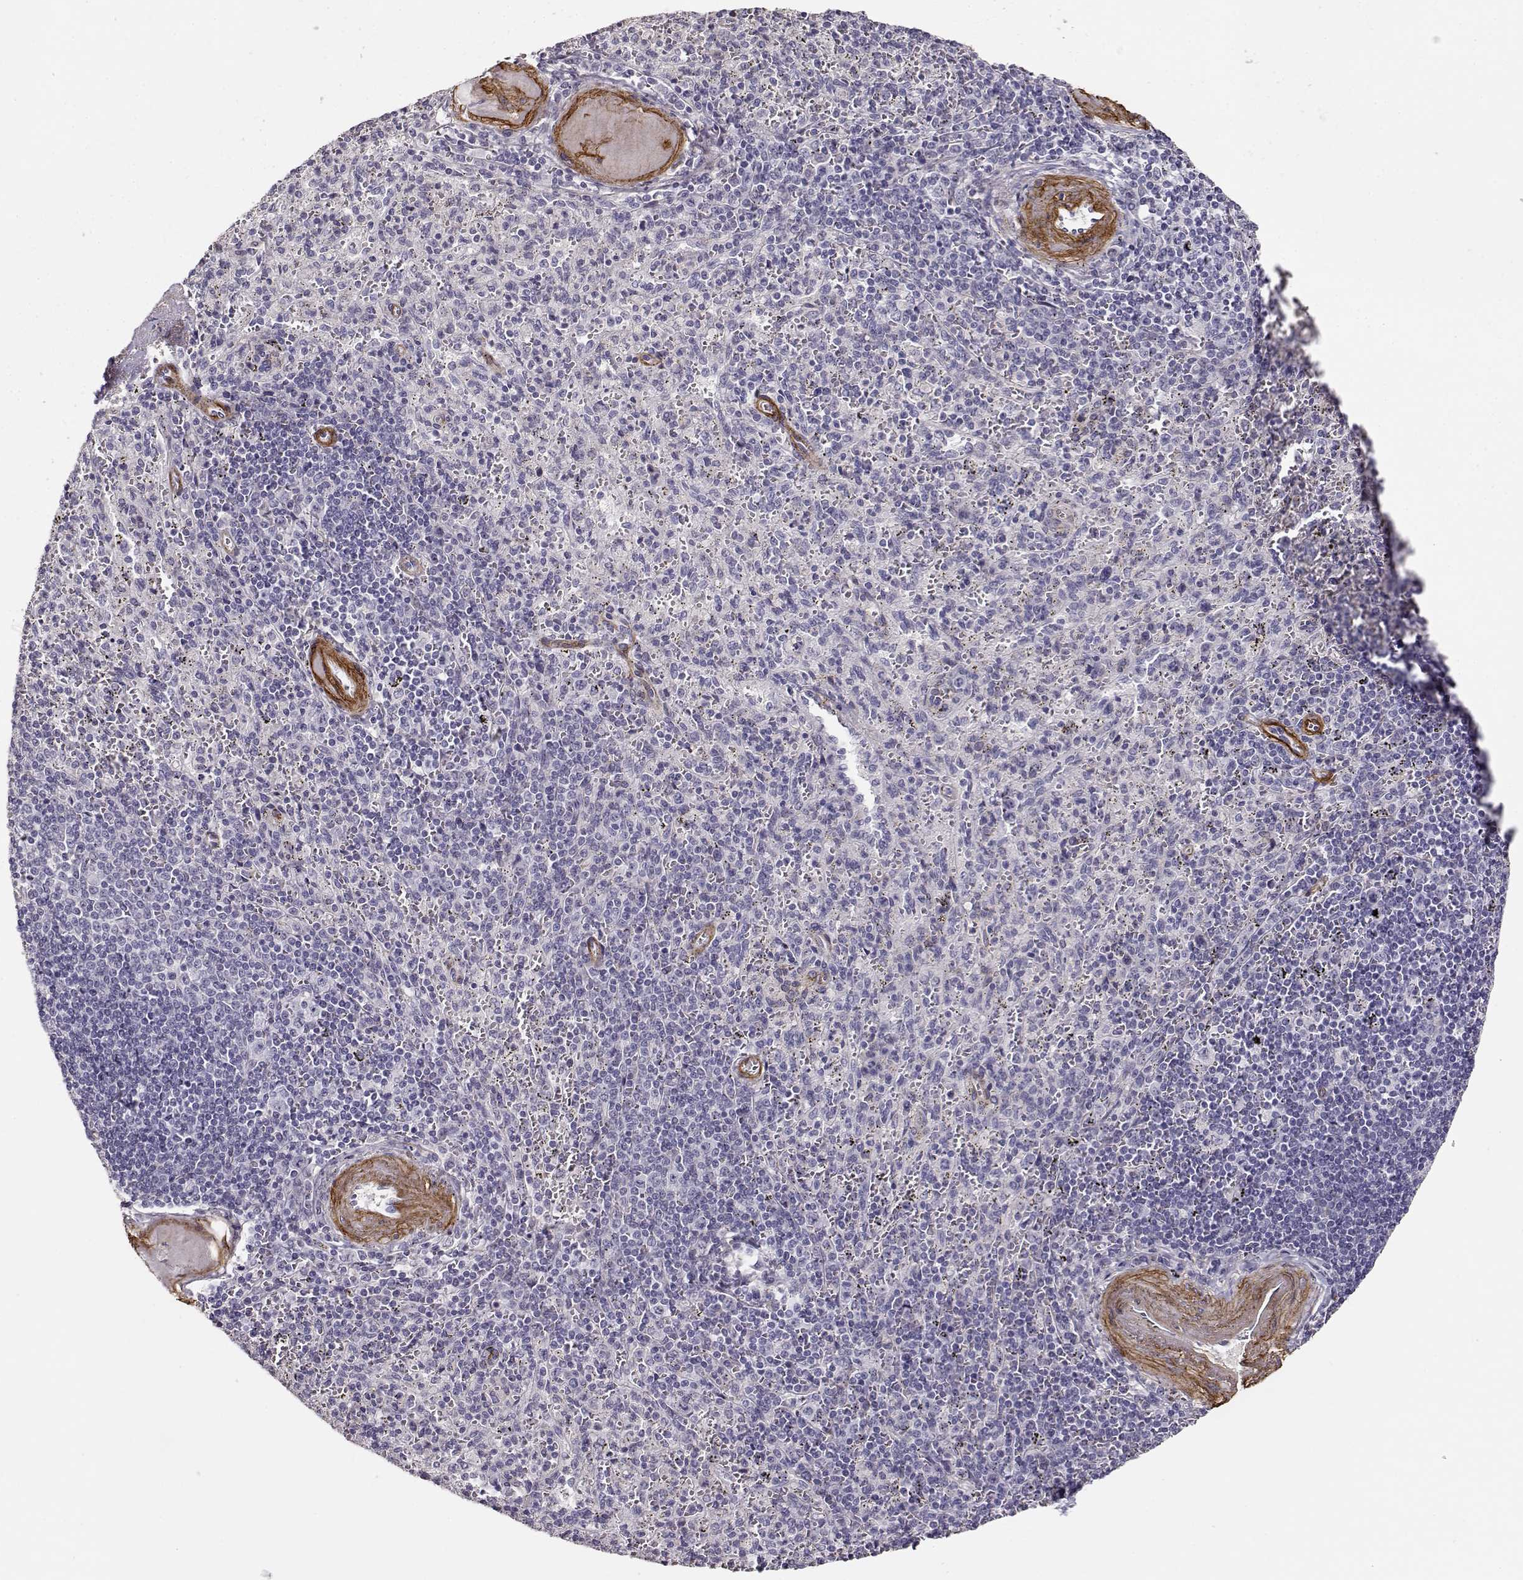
{"staining": {"intensity": "negative", "quantity": "none", "location": "none"}, "tissue": "spleen", "cell_type": "Cells in red pulp", "image_type": "normal", "snomed": [{"axis": "morphology", "description": "Normal tissue, NOS"}, {"axis": "topography", "description": "Spleen"}], "caption": "Image shows no protein expression in cells in red pulp of benign spleen.", "gene": "LAMC1", "patient": {"sex": "male", "age": 57}}